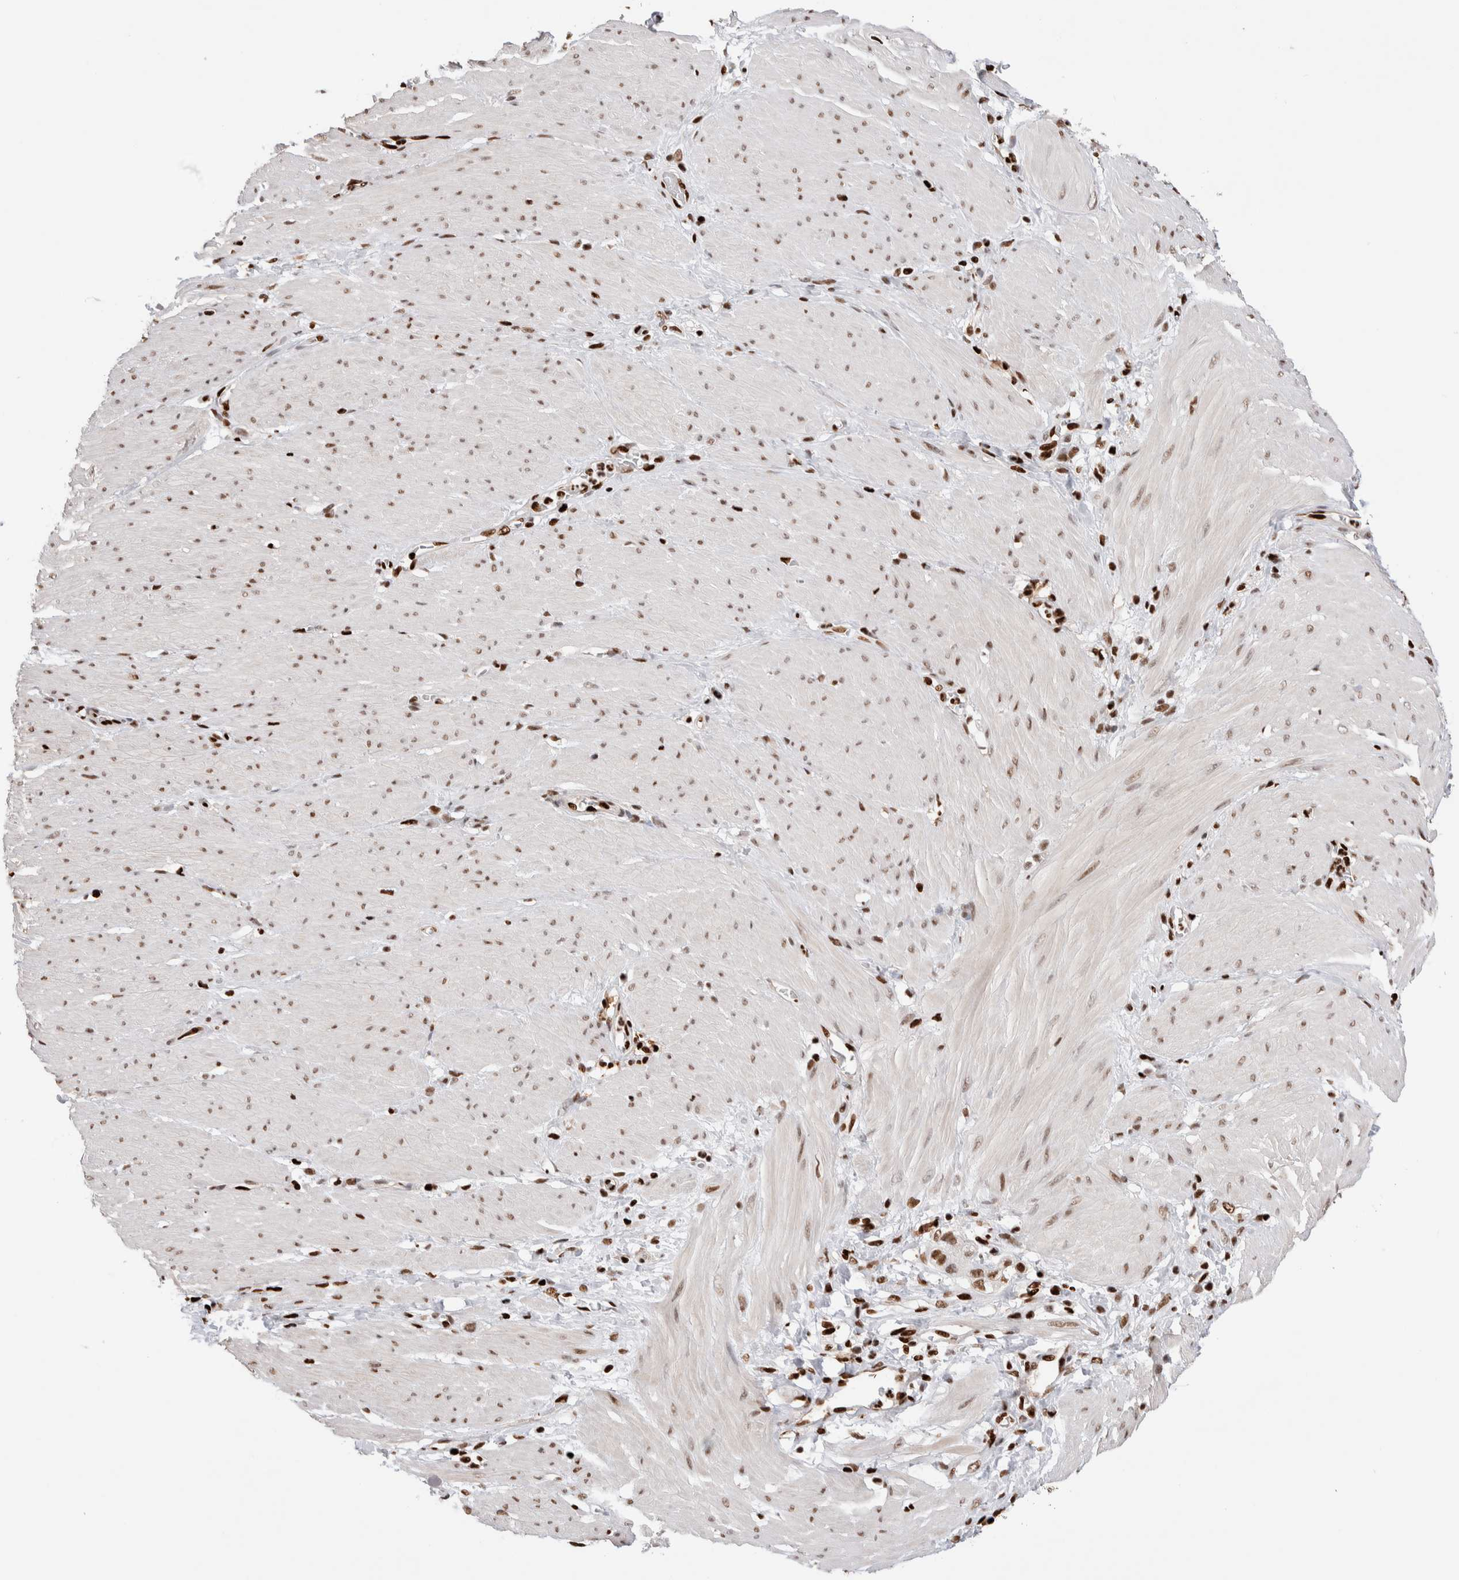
{"staining": {"intensity": "strong", "quantity": ">75%", "location": "nuclear"}, "tissue": "stomach cancer", "cell_type": "Tumor cells", "image_type": "cancer", "snomed": [{"axis": "morphology", "description": "Adenocarcinoma, NOS"}, {"axis": "topography", "description": "Stomach"}, {"axis": "topography", "description": "Stomach, lower"}], "caption": "Approximately >75% of tumor cells in human stomach adenocarcinoma show strong nuclear protein expression as visualized by brown immunohistochemical staining.", "gene": "RNASEK-C17orf49", "patient": {"sex": "female", "age": 48}}